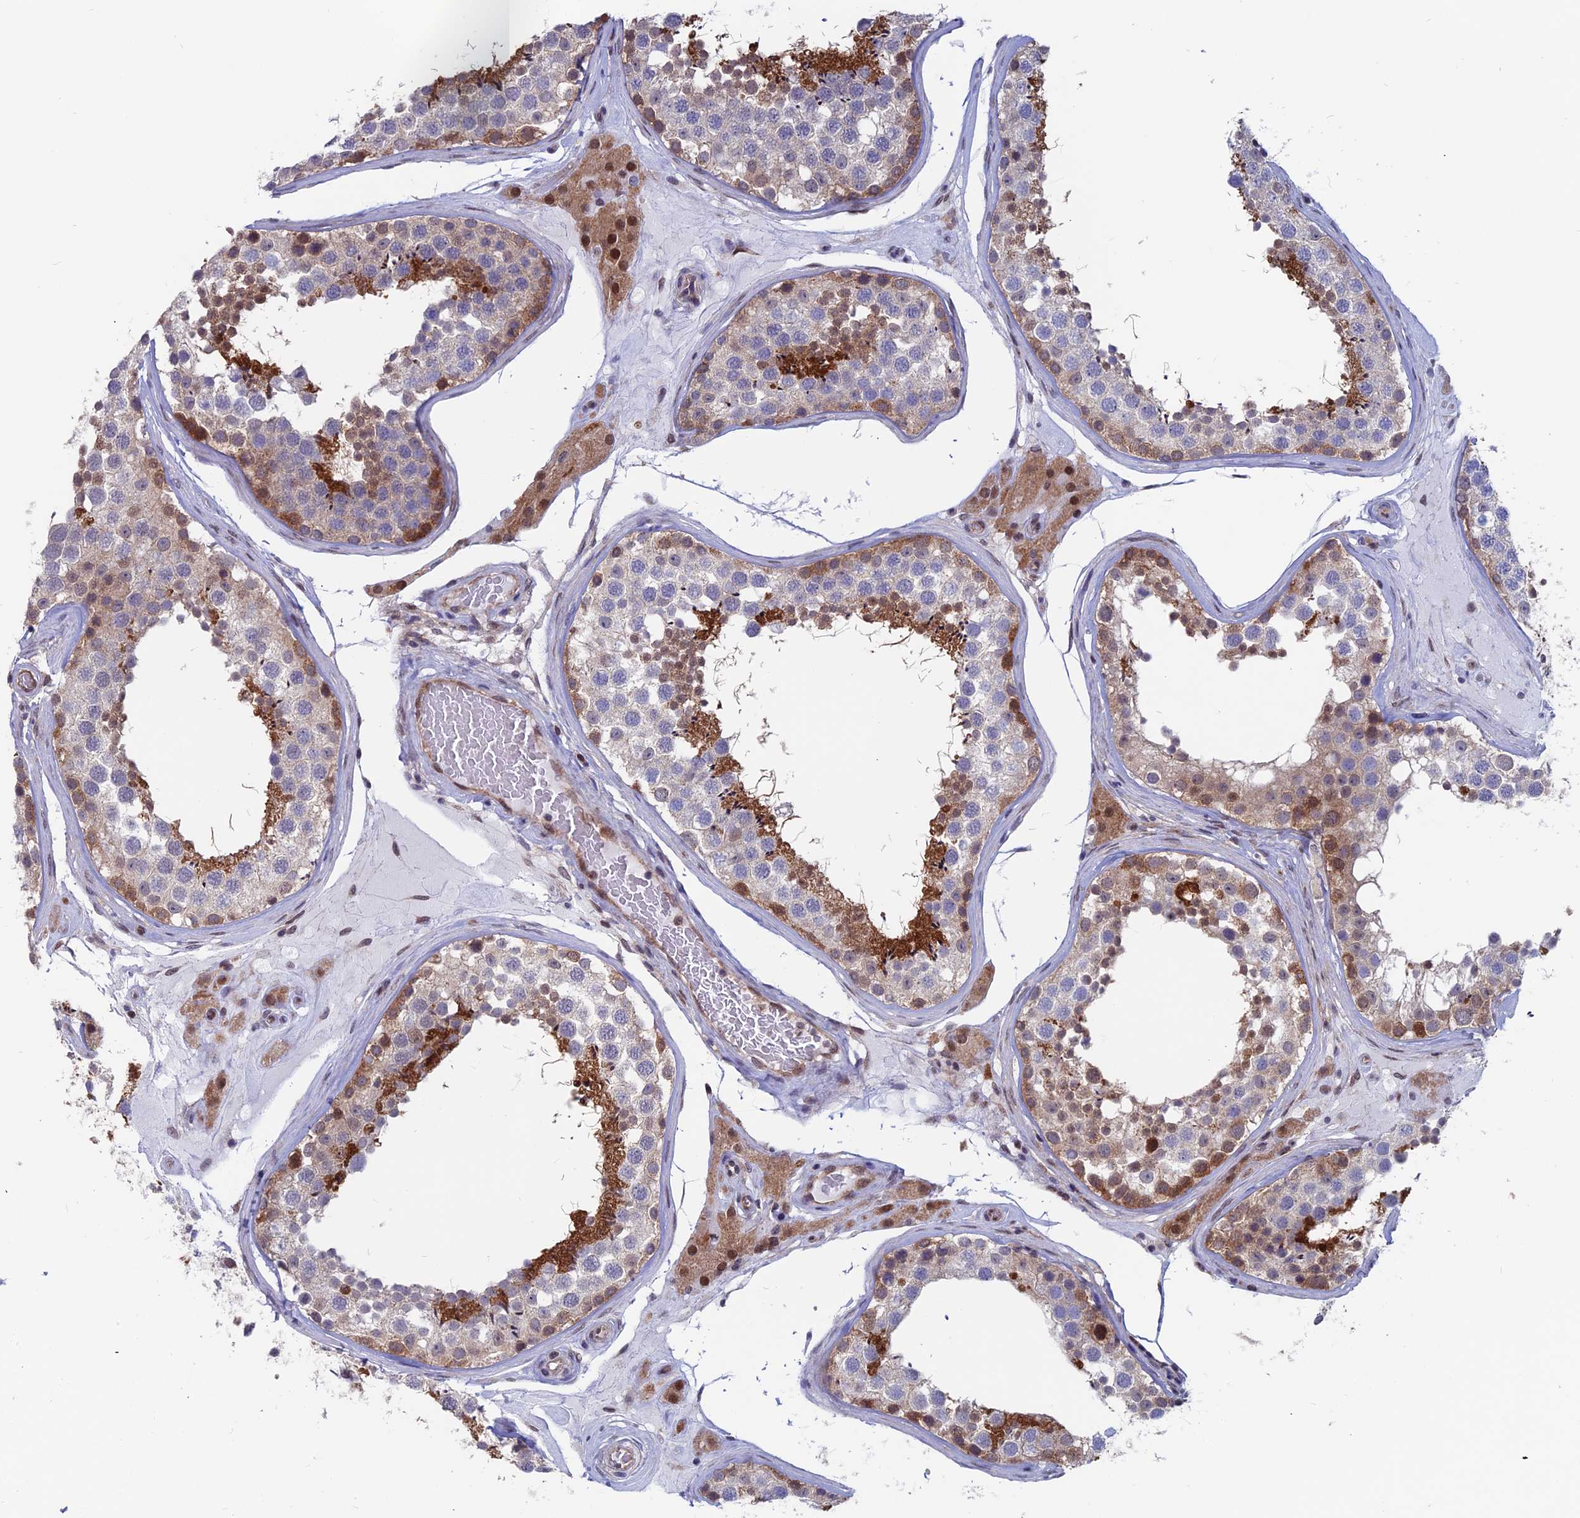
{"staining": {"intensity": "strong", "quantity": "<25%", "location": "cytoplasmic/membranous,nuclear"}, "tissue": "testis", "cell_type": "Cells in seminiferous ducts", "image_type": "normal", "snomed": [{"axis": "morphology", "description": "Normal tissue, NOS"}, {"axis": "topography", "description": "Testis"}], "caption": "Immunohistochemistry (IHC) histopathology image of benign testis: human testis stained using IHC exhibits medium levels of strong protein expression localized specifically in the cytoplasmic/membranous,nuclear of cells in seminiferous ducts, appearing as a cytoplasmic/membranous,nuclear brown color.", "gene": "IGBP1", "patient": {"sex": "male", "age": 46}}